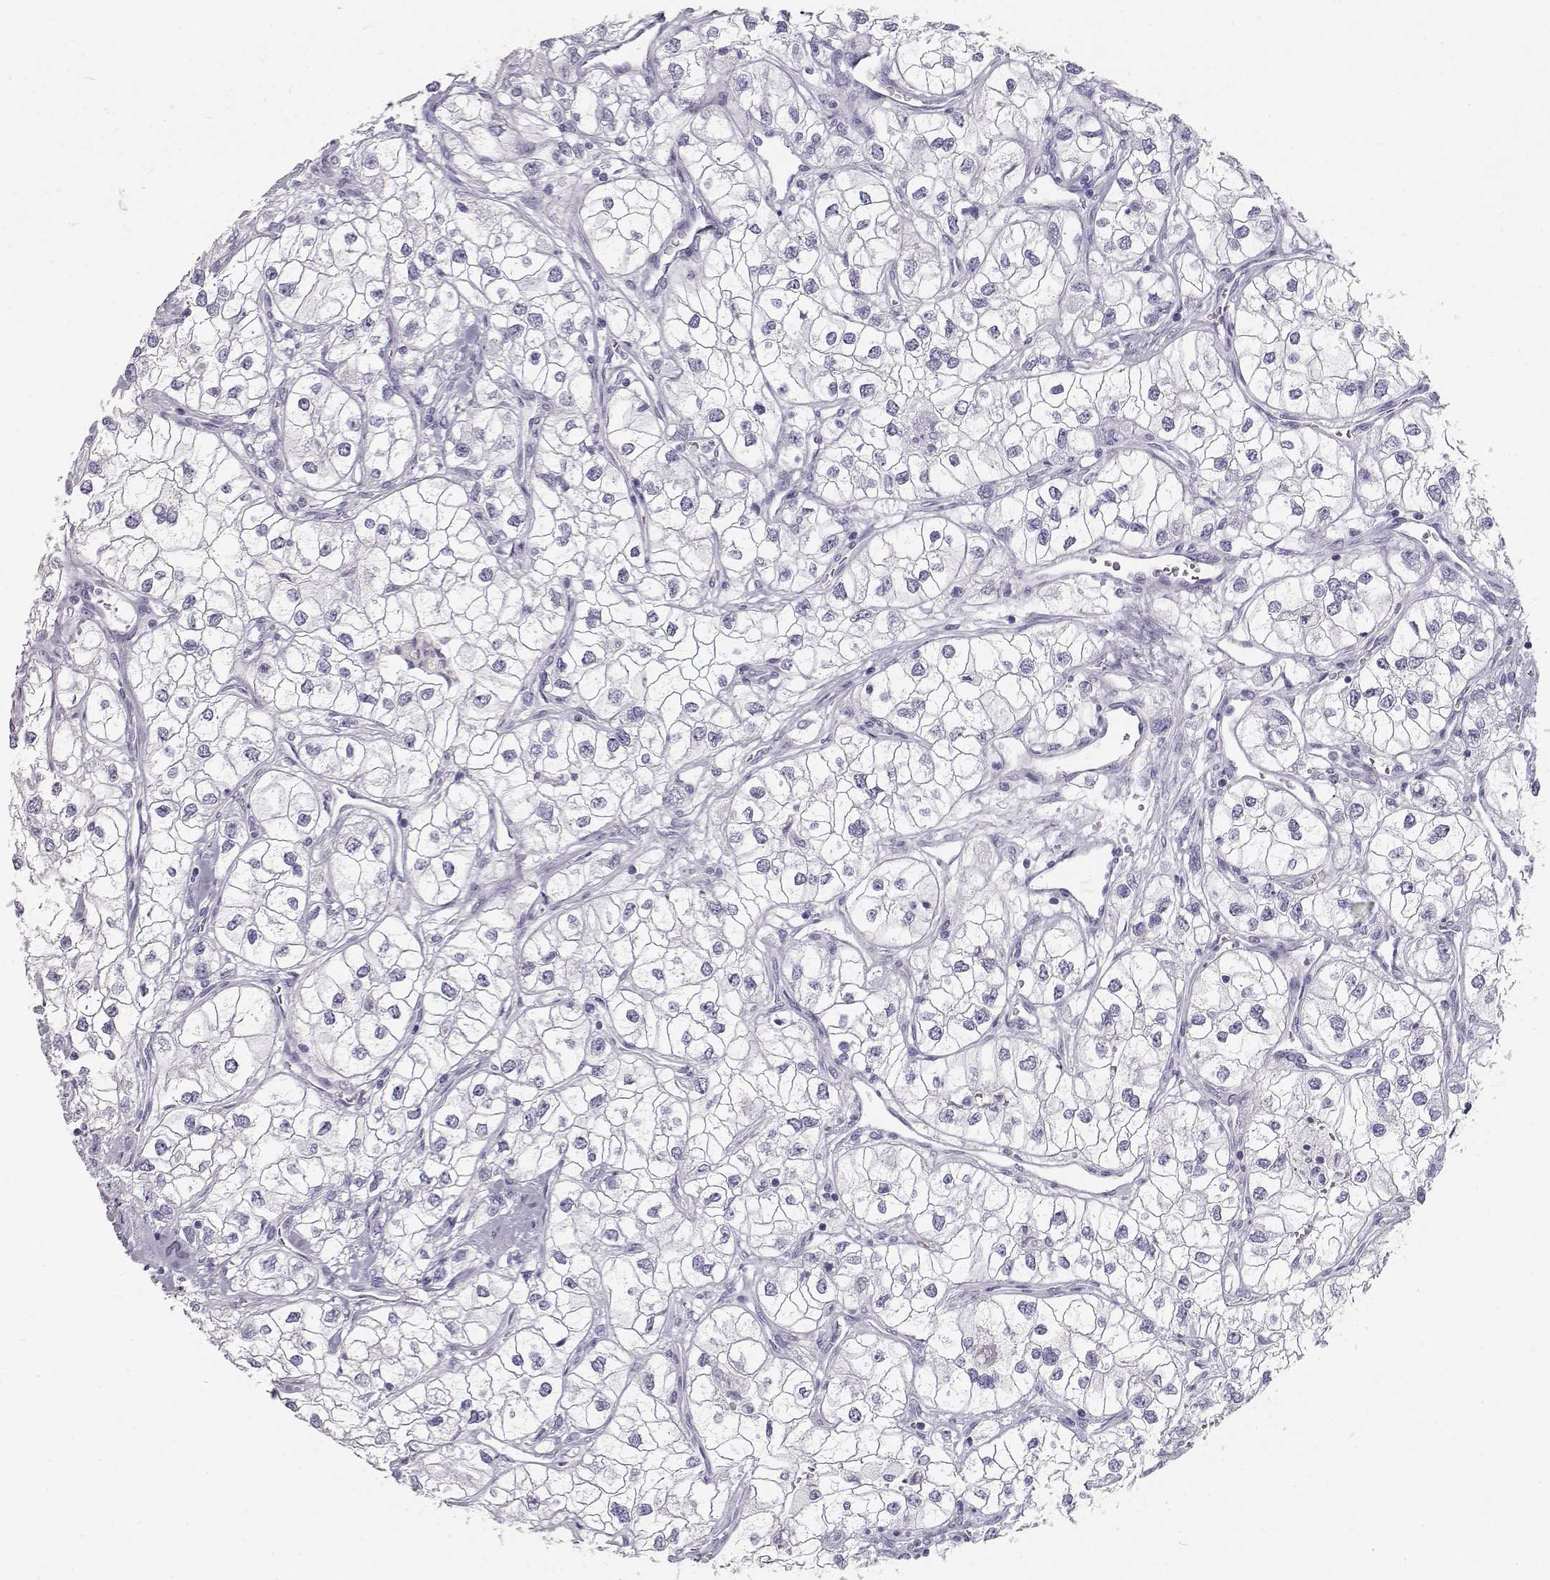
{"staining": {"intensity": "negative", "quantity": "none", "location": "none"}, "tissue": "renal cancer", "cell_type": "Tumor cells", "image_type": "cancer", "snomed": [{"axis": "morphology", "description": "Adenocarcinoma, NOS"}, {"axis": "topography", "description": "Kidney"}], "caption": "A histopathology image of renal adenocarcinoma stained for a protein reveals no brown staining in tumor cells.", "gene": "TKTL1", "patient": {"sex": "male", "age": 59}}